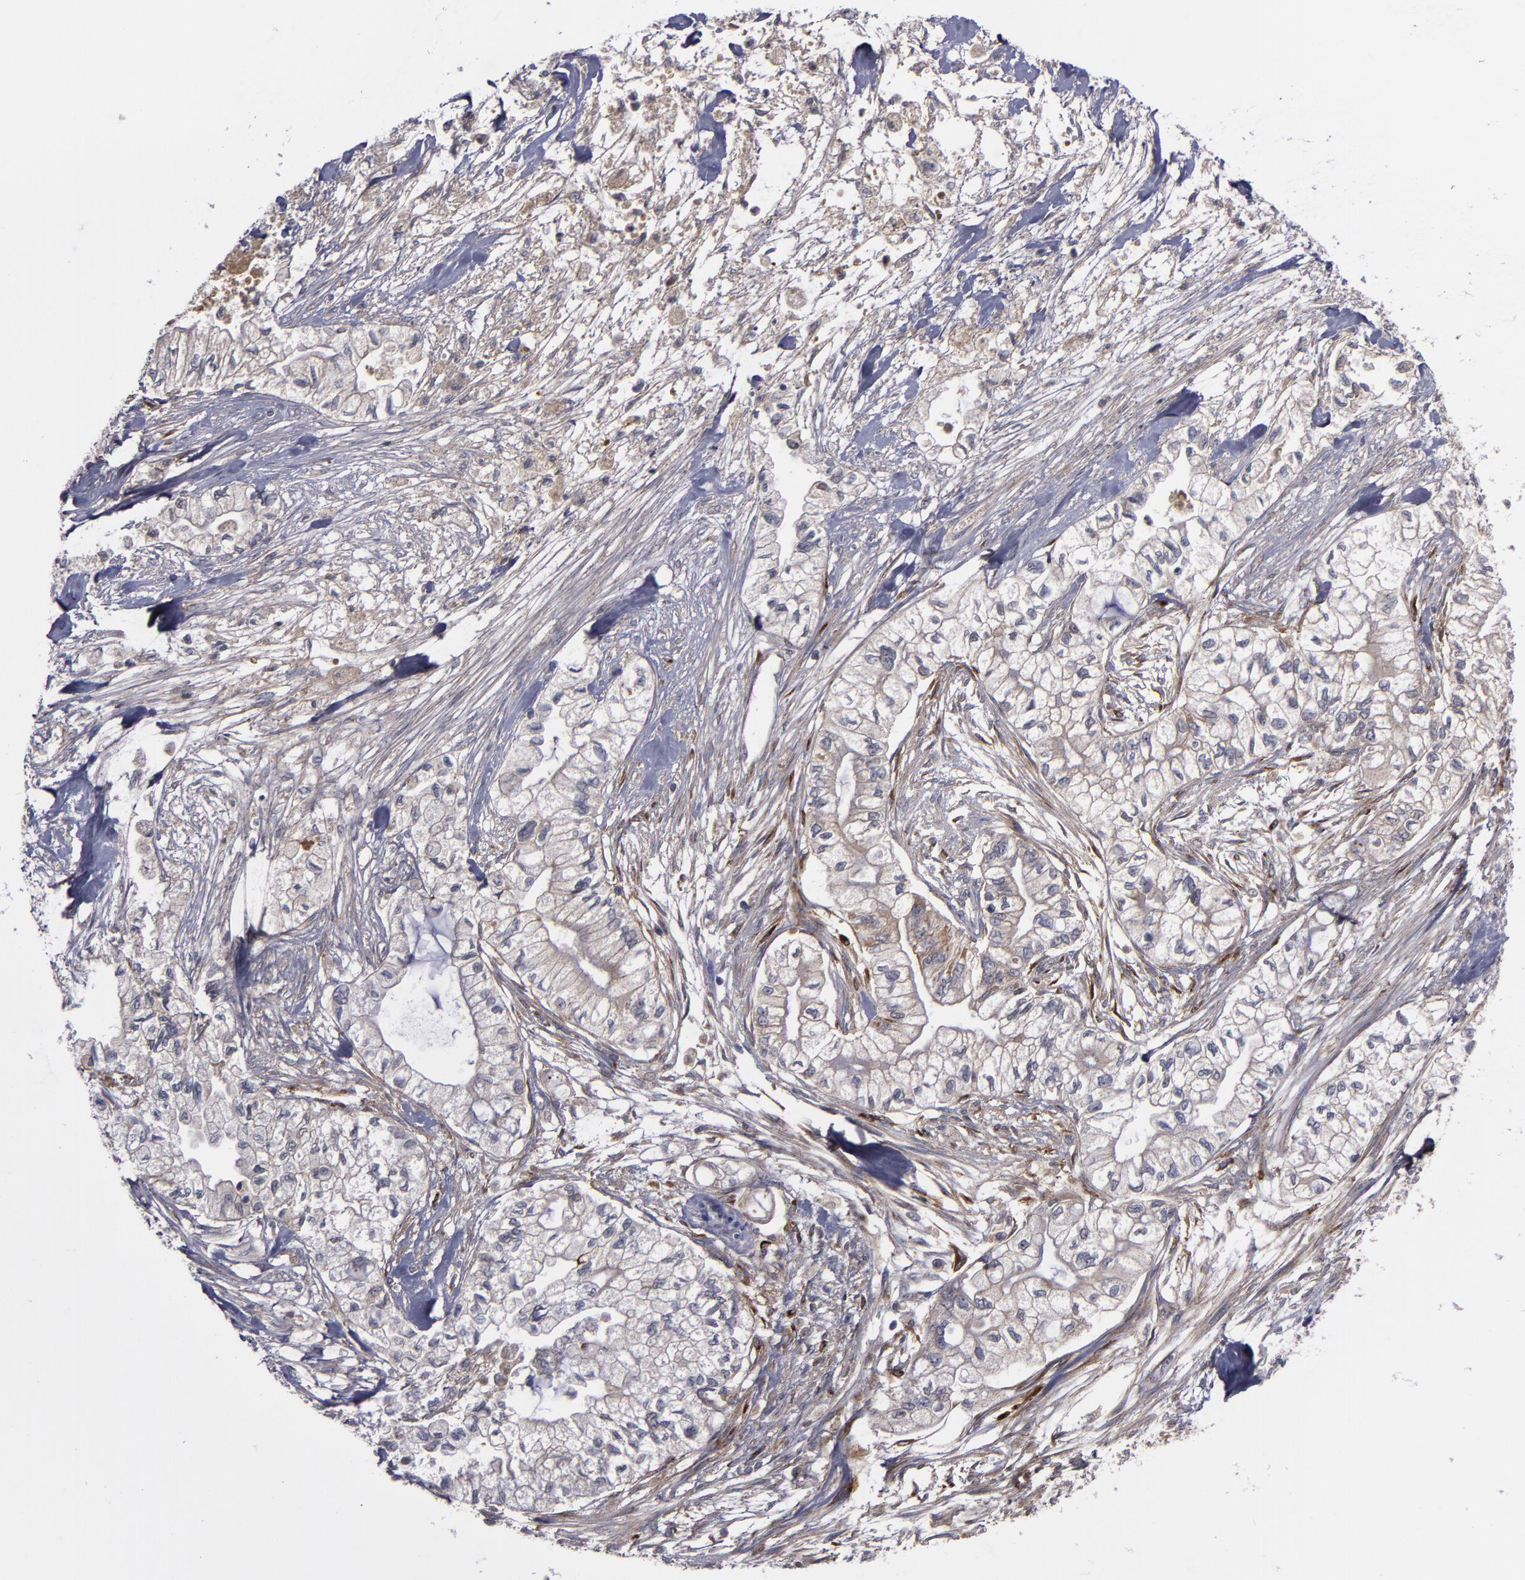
{"staining": {"intensity": "weak", "quantity": ">75%", "location": "cytoplasmic/membranous"}, "tissue": "pancreatic cancer", "cell_type": "Tumor cells", "image_type": "cancer", "snomed": [{"axis": "morphology", "description": "Adenocarcinoma, NOS"}, {"axis": "topography", "description": "Pancreas"}], "caption": "Immunohistochemistry (DAB) staining of human adenocarcinoma (pancreatic) reveals weak cytoplasmic/membranous protein staining in about >75% of tumor cells.", "gene": "MMP11", "patient": {"sex": "male", "age": 79}}